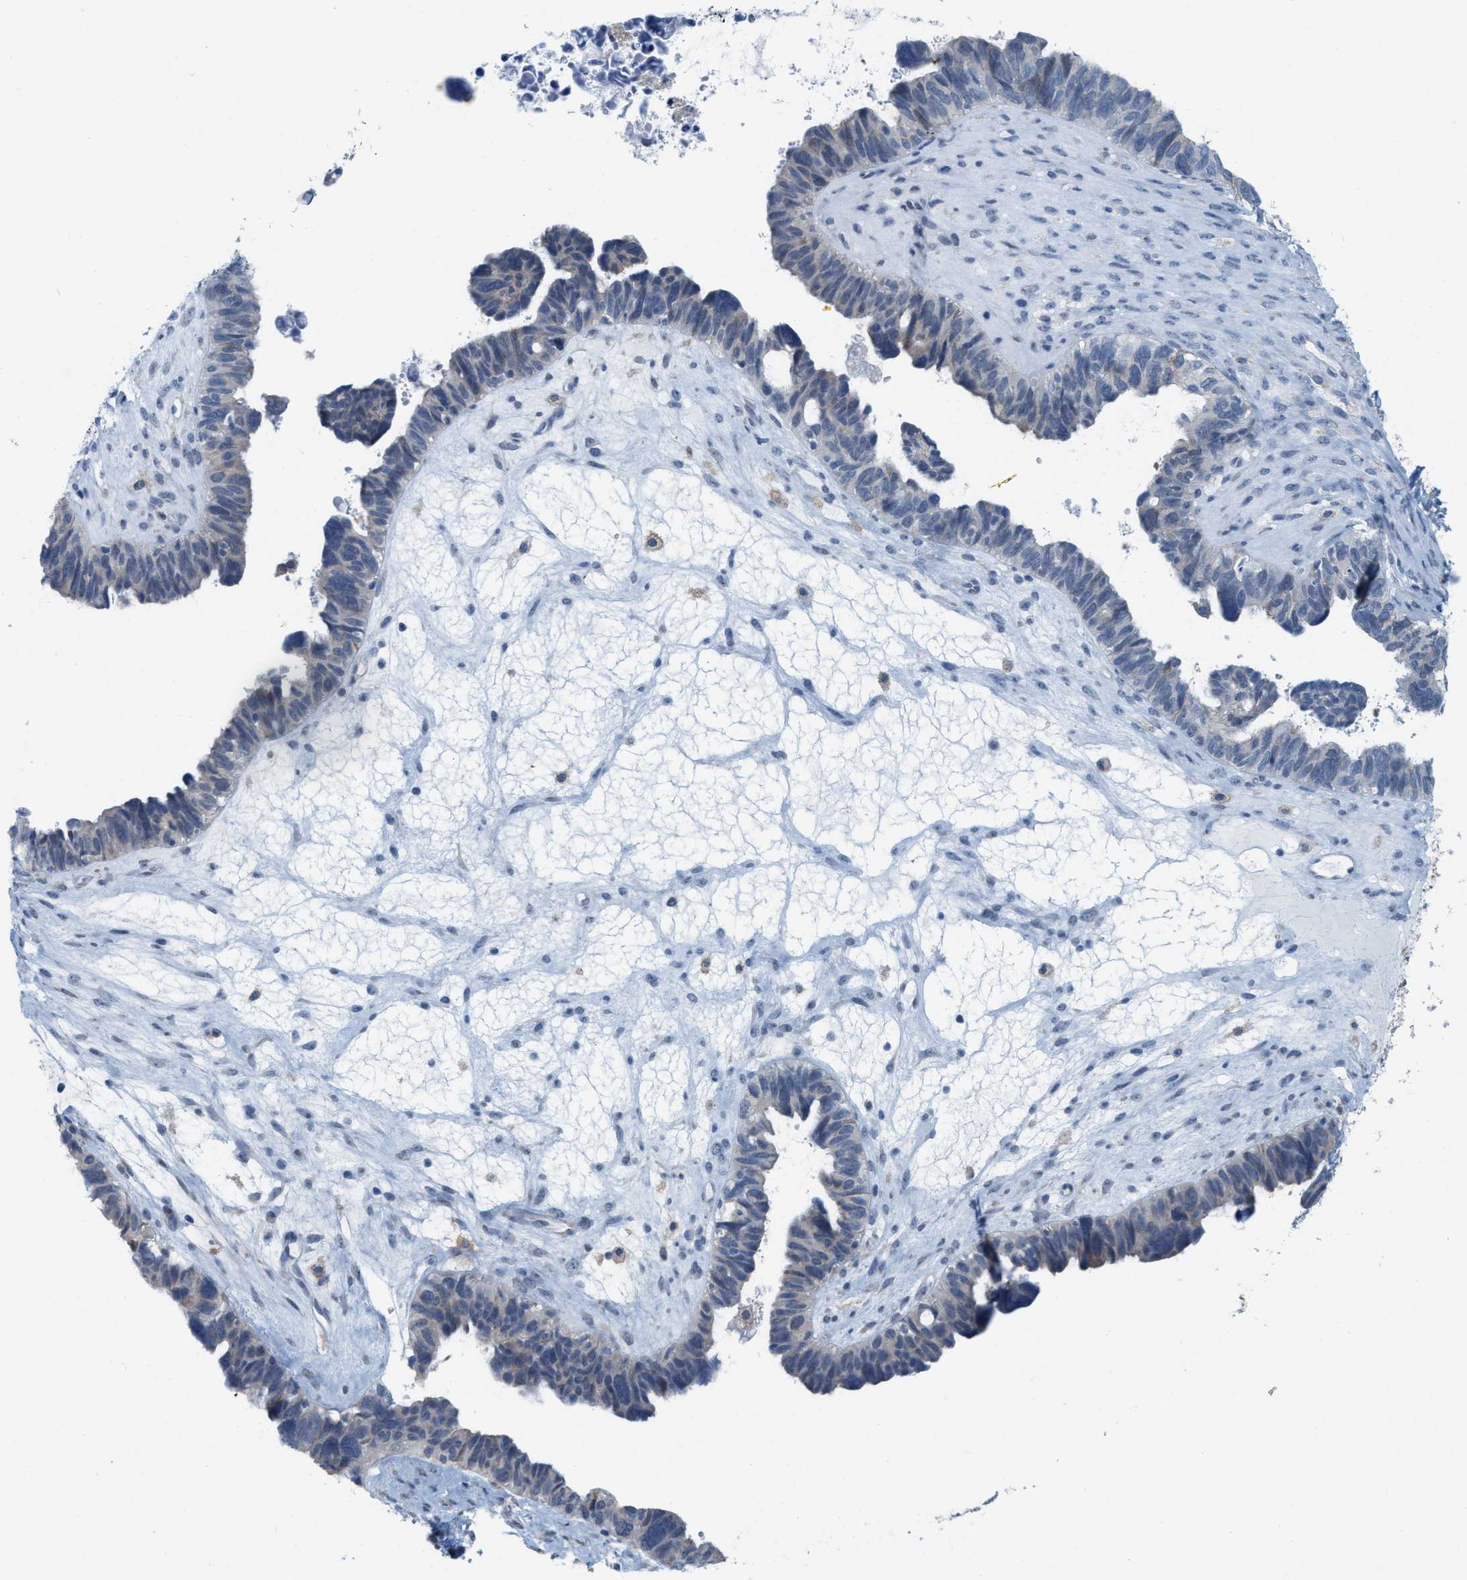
{"staining": {"intensity": "negative", "quantity": "none", "location": "none"}, "tissue": "ovarian cancer", "cell_type": "Tumor cells", "image_type": "cancer", "snomed": [{"axis": "morphology", "description": "Cystadenocarcinoma, serous, NOS"}, {"axis": "topography", "description": "Ovary"}], "caption": "IHC histopathology image of neoplastic tissue: human ovarian serous cystadenocarcinoma stained with DAB (3,3'-diaminobenzidine) displays no significant protein positivity in tumor cells.", "gene": "KIFC3", "patient": {"sex": "female", "age": 79}}